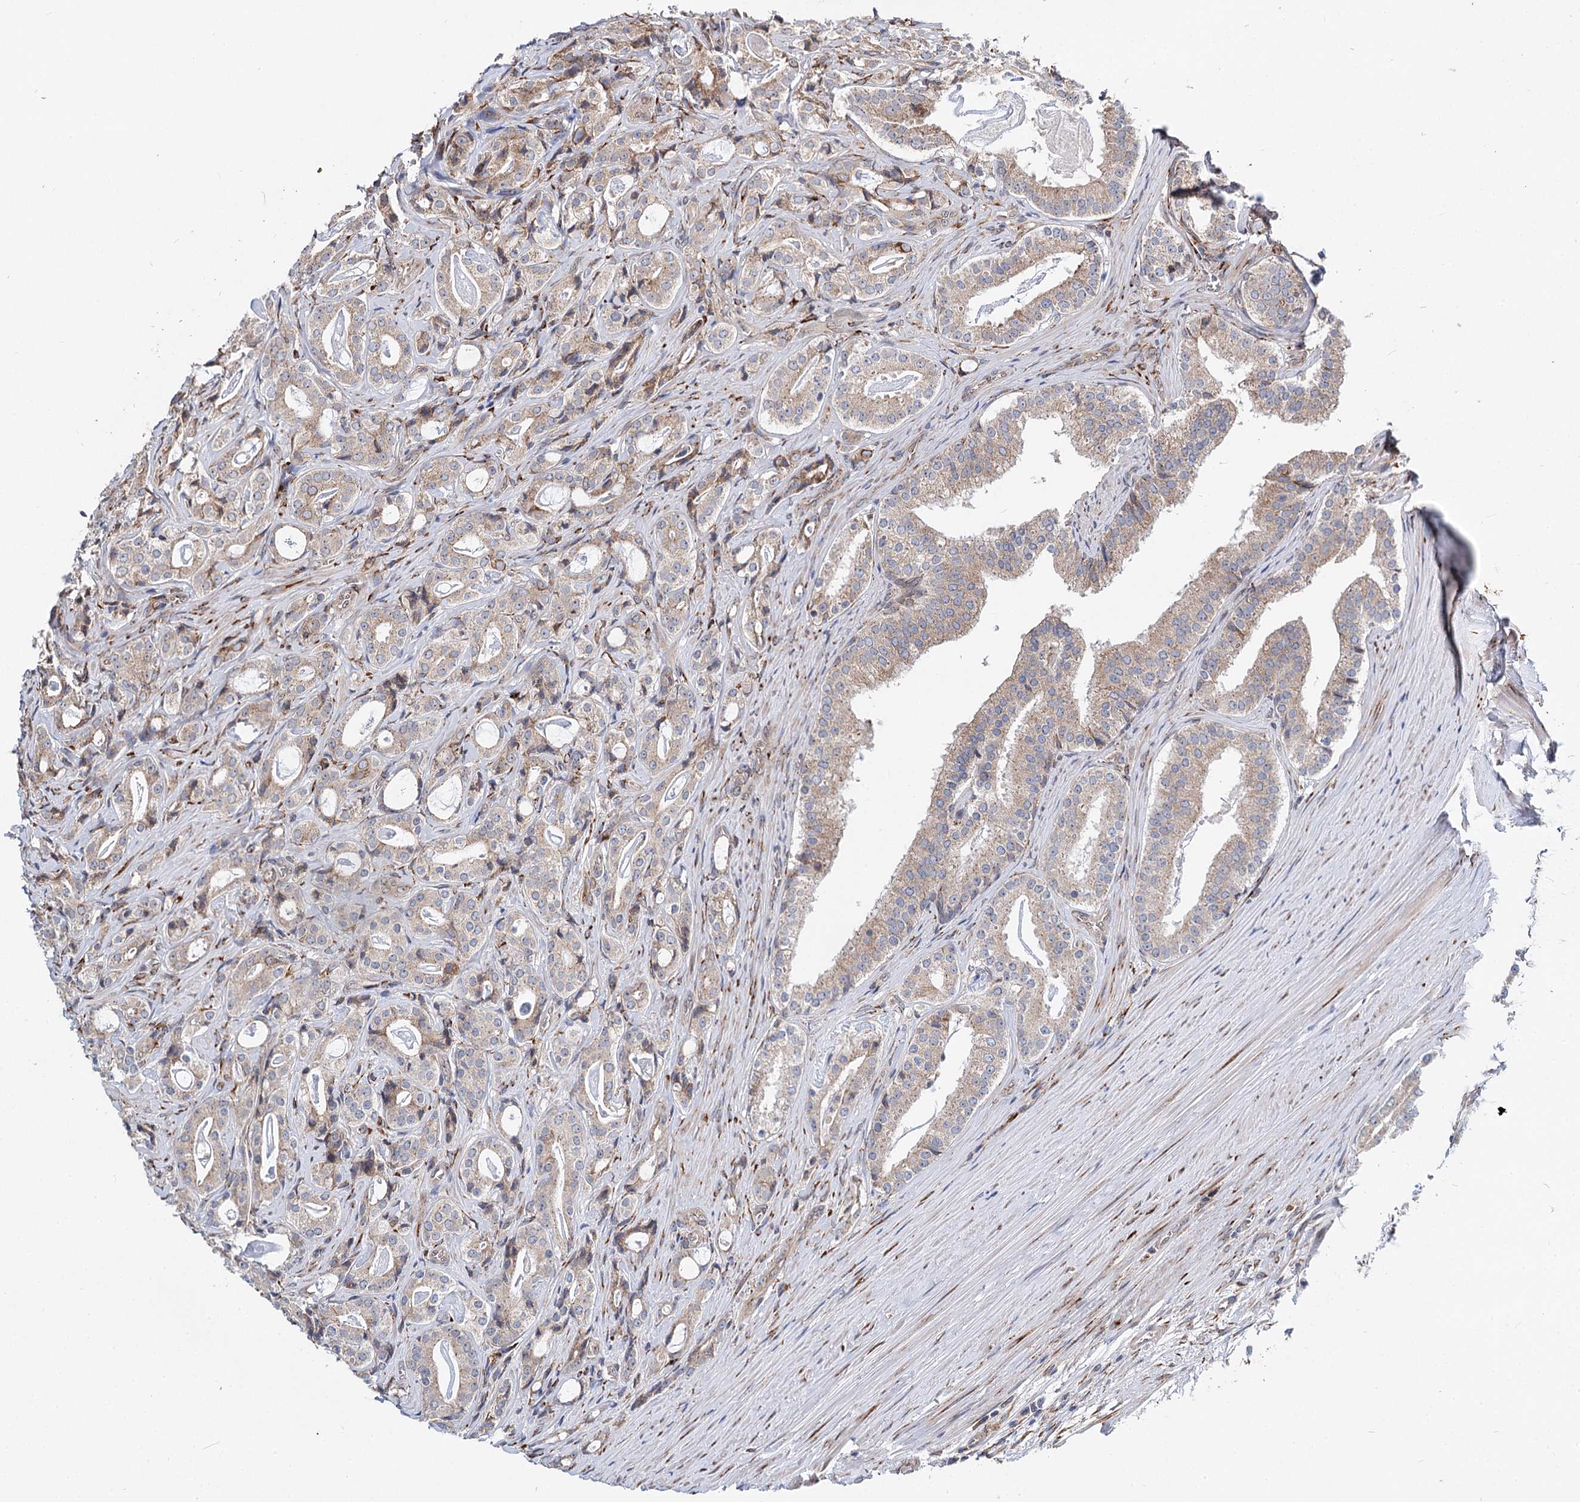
{"staining": {"intensity": "weak", "quantity": "25%-75%", "location": "cytoplasmic/membranous"}, "tissue": "prostate cancer", "cell_type": "Tumor cells", "image_type": "cancer", "snomed": [{"axis": "morphology", "description": "Adenocarcinoma, High grade"}, {"axis": "topography", "description": "Prostate"}], "caption": "Protein staining shows weak cytoplasmic/membranous positivity in approximately 25%-75% of tumor cells in adenocarcinoma (high-grade) (prostate). Immunohistochemistry (ihc) stains the protein in brown and the nuclei are stained blue.", "gene": "SPART", "patient": {"sex": "male", "age": 63}}